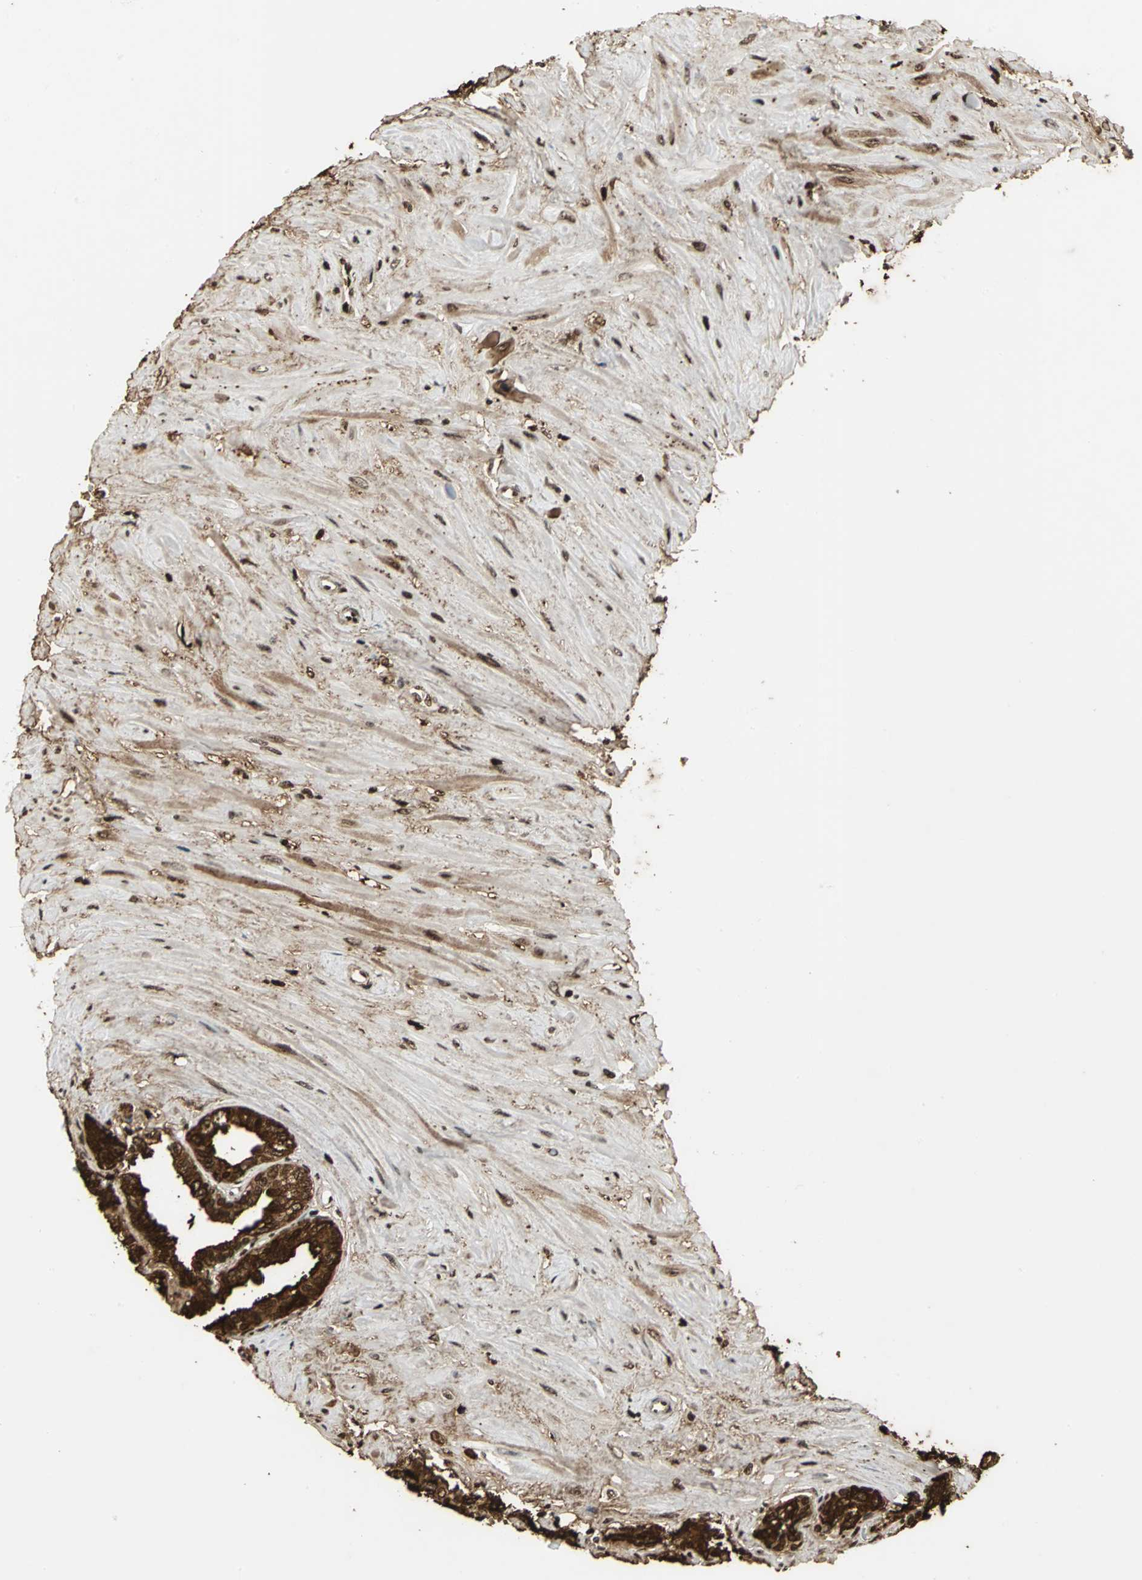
{"staining": {"intensity": "strong", "quantity": ">75%", "location": "cytoplasmic/membranous,nuclear"}, "tissue": "seminal vesicle", "cell_type": "Glandular cells", "image_type": "normal", "snomed": [{"axis": "morphology", "description": "Normal tissue, NOS"}, {"axis": "morphology", "description": "Inflammation, NOS"}, {"axis": "topography", "description": "Urinary bladder"}, {"axis": "topography", "description": "Prostate"}, {"axis": "topography", "description": "Seminal veicle"}], "caption": "Glandular cells show strong cytoplasmic/membranous,nuclear positivity in approximately >75% of cells in unremarkable seminal vesicle.", "gene": "HMGB1", "patient": {"sex": "male", "age": 82}}